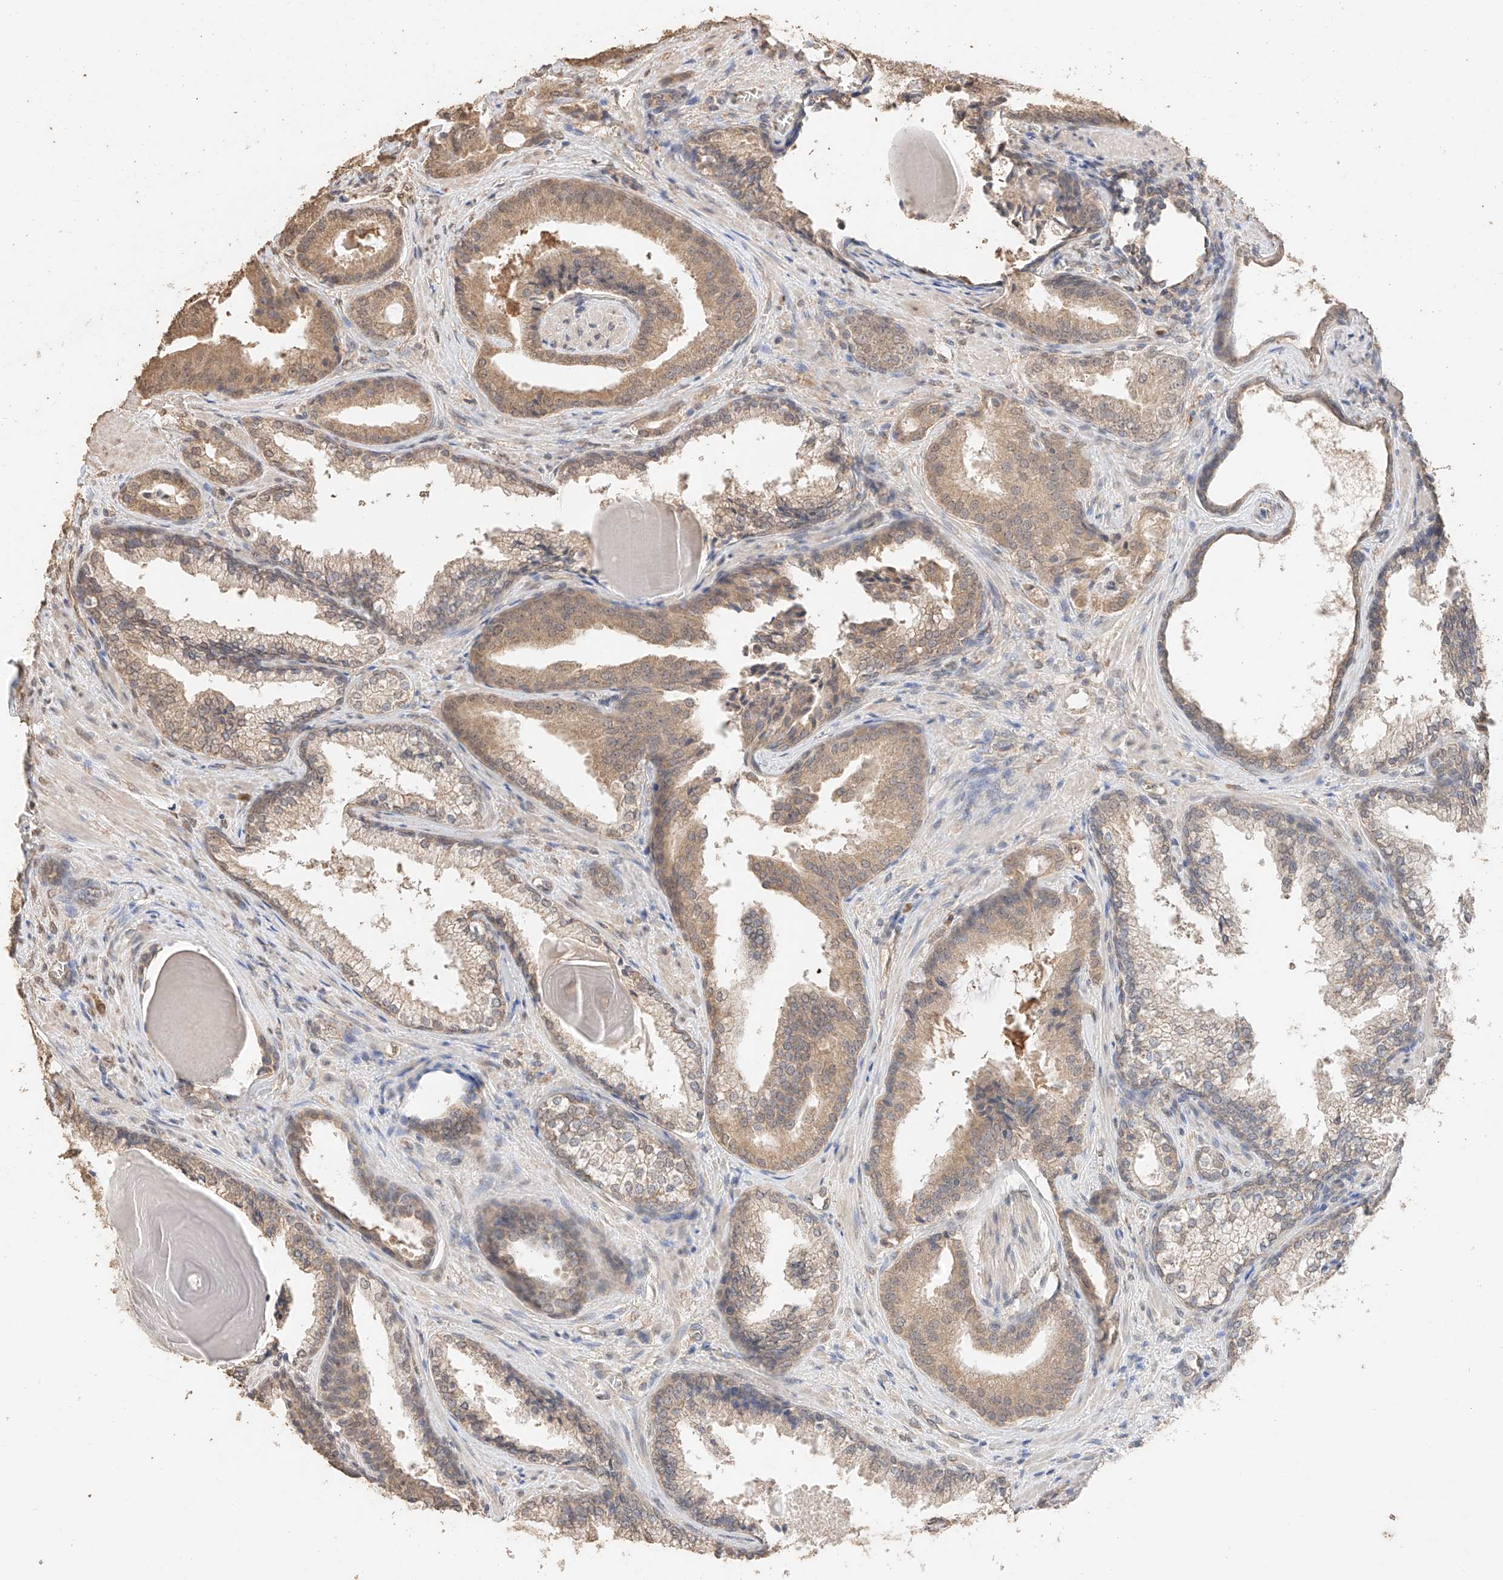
{"staining": {"intensity": "weak", "quantity": "25%-75%", "location": "cytoplasmic/membranous,nuclear"}, "tissue": "prostate cancer", "cell_type": "Tumor cells", "image_type": "cancer", "snomed": [{"axis": "morphology", "description": "Adenocarcinoma, High grade"}, {"axis": "topography", "description": "Prostate"}], "caption": "This is a histology image of IHC staining of prostate cancer (adenocarcinoma (high-grade)), which shows weak expression in the cytoplasmic/membranous and nuclear of tumor cells.", "gene": "IL22RA2", "patient": {"sex": "male", "age": 73}}